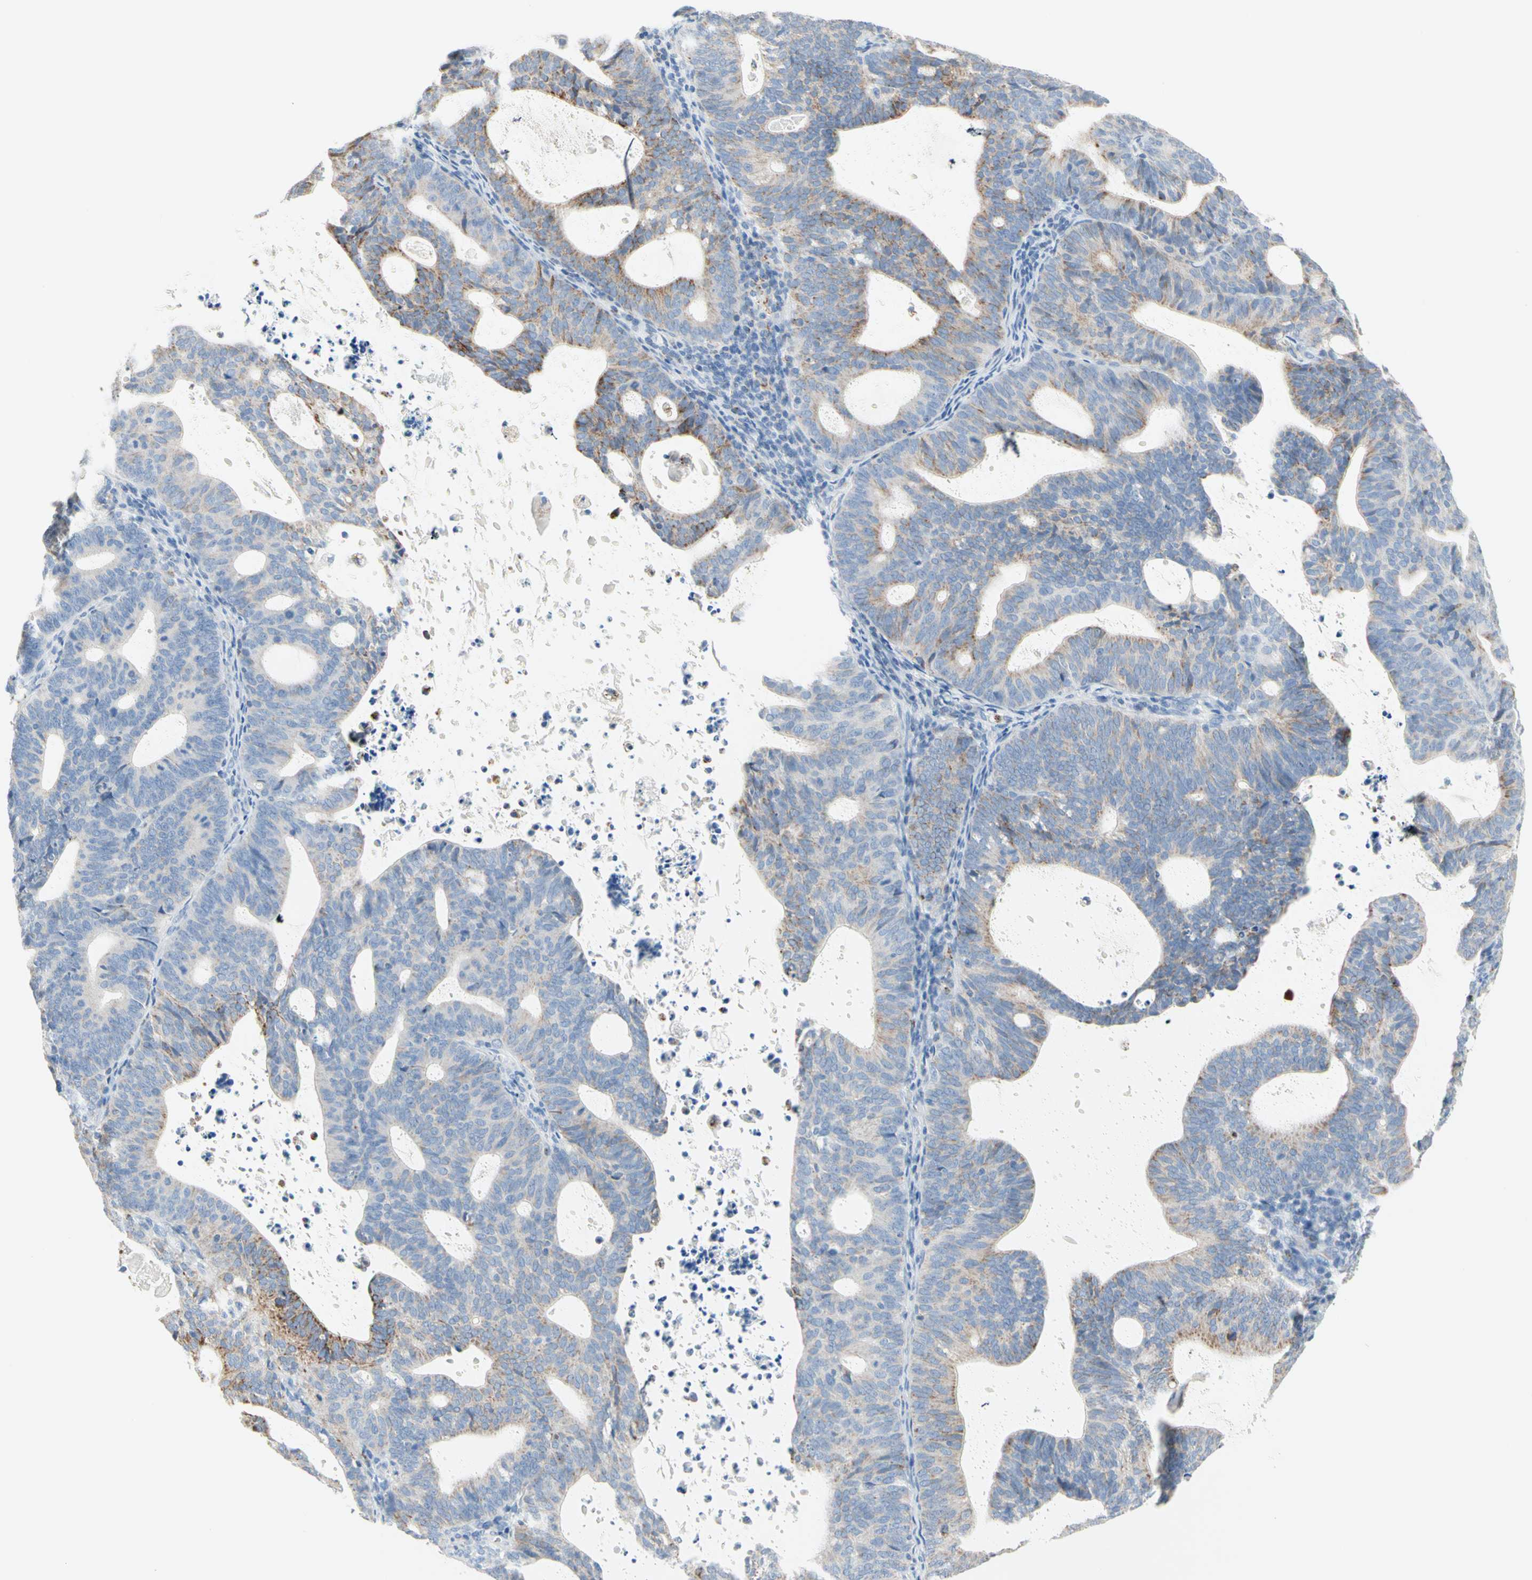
{"staining": {"intensity": "moderate", "quantity": "<25%", "location": "cytoplasmic/membranous"}, "tissue": "endometrial cancer", "cell_type": "Tumor cells", "image_type": "cancer", "snomed": [{"axis": "morphology", "description": "Adenocarcinoma, NOS"}, {"axis": "topography", "description": "Uterus"}], "caption": "Adenocarcinoma (endometrial) was stained to show a protein in brown. There is low levels of moderate cytoplasmic/membranous expression in approximately <25% of tumor cells.", "gene": "CYSLTR1", "patient": {"sex": "female", "age": 83}}